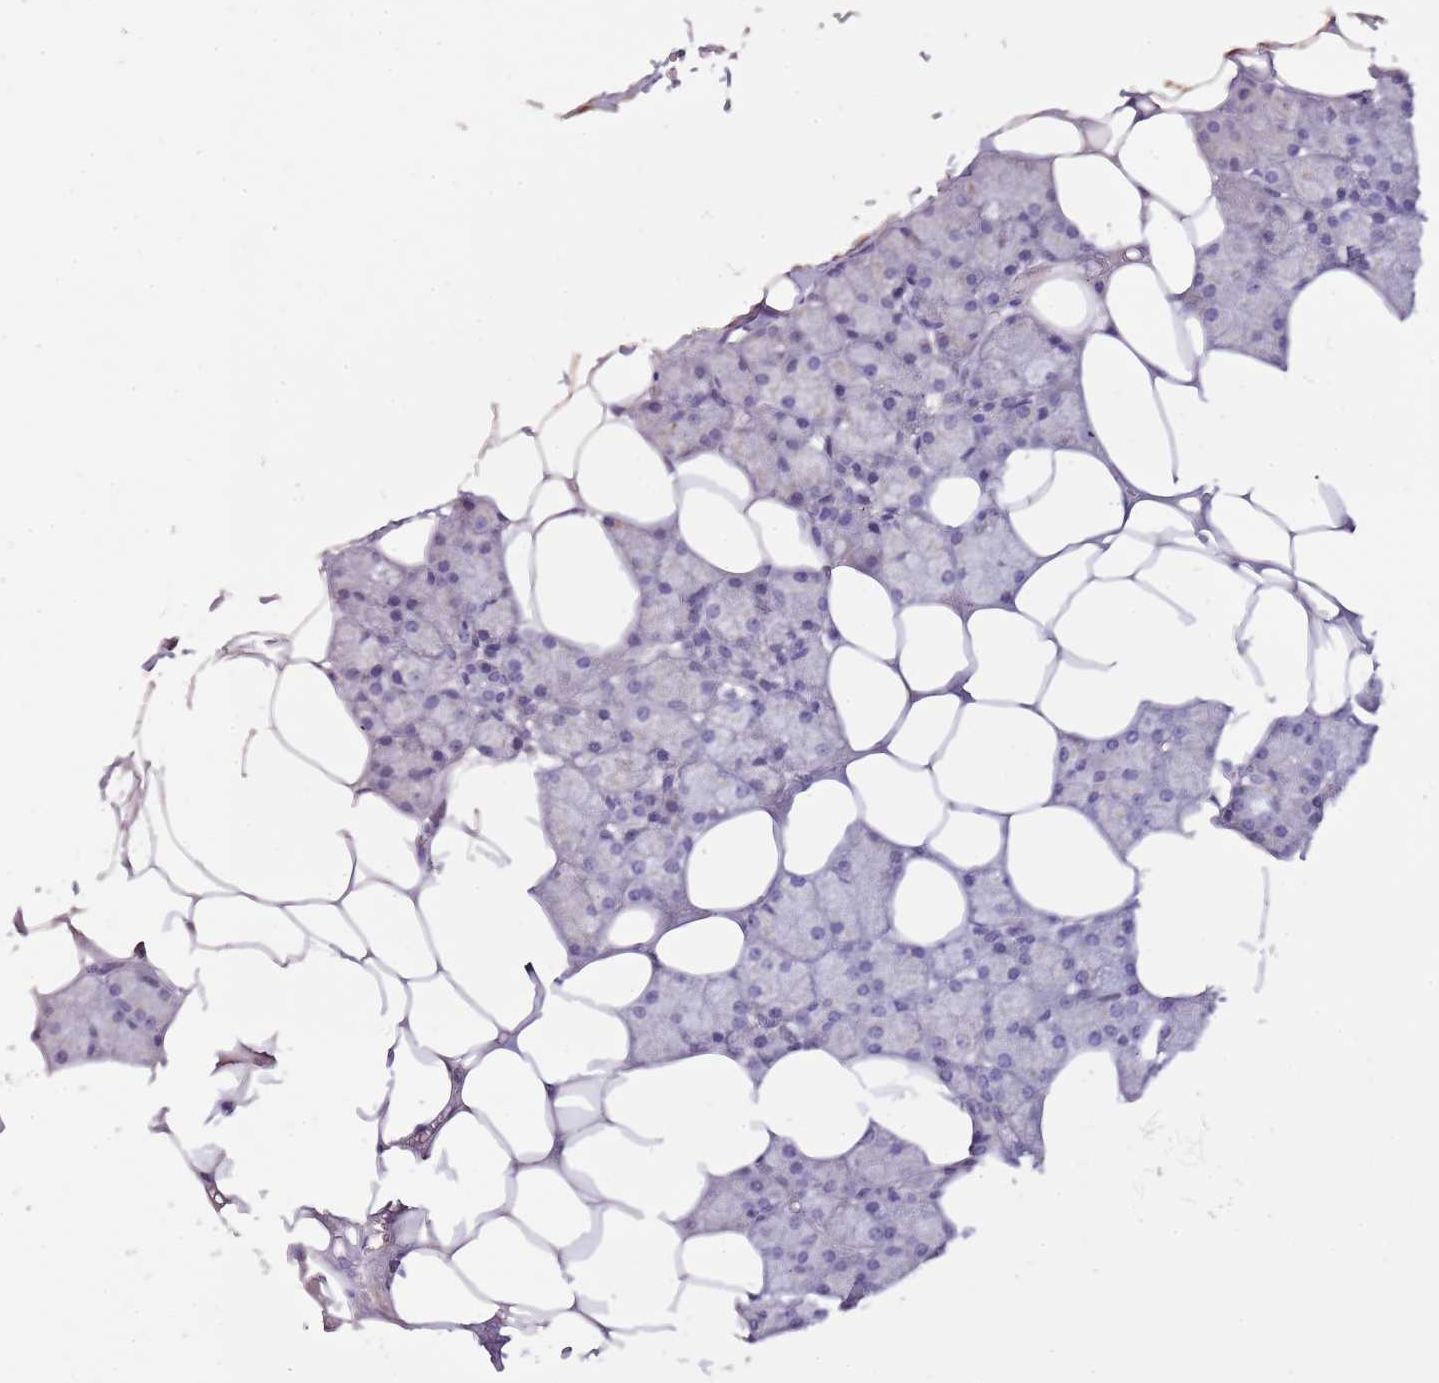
{"staining": {"intensity": "negative", "quantity": "none", "location": "none"}, "tissue": "salivary gland", "cell_type": "Glandular cells", "image_type": "normal", "snomed": [{"axis": "morphology", "description": "Normal tissue, NOS"}, {"axis": "topography", "description": "Salivary gland"}], "caption": "This is an immunohistochemistry (IHC) micrograph of normal salivary gland. There is no staining in glandular cells.", "gene": "NKX2", "patient": {"sex": "male", "age": 62}}